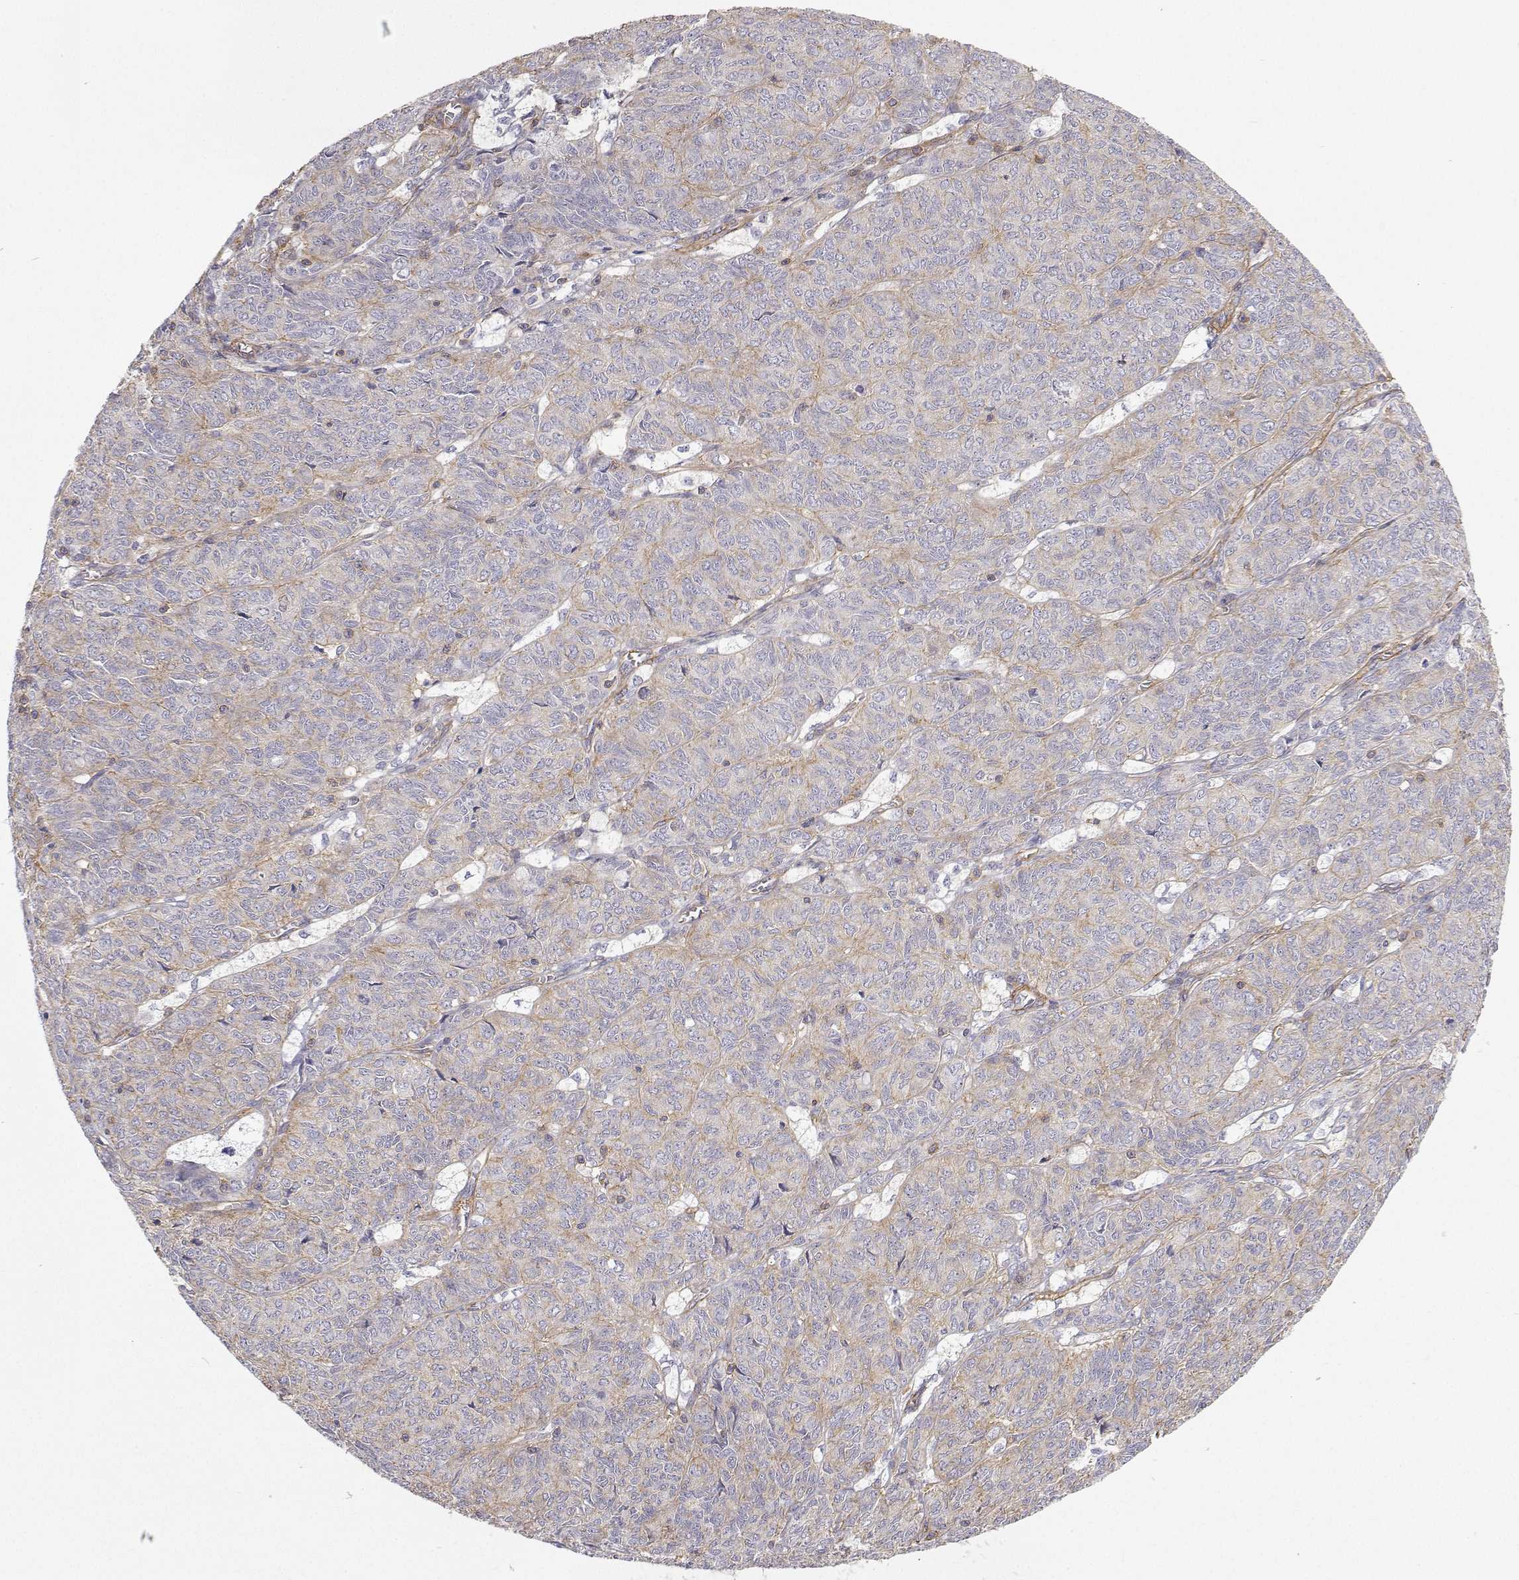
{"staining": {"intensity": "weak", "quantity": "<25%", "location": "cytoplasmic/membranous"}, "tissue": "ovarian cancer", "cell_type": "Tumor cells", "image_type": "cancer", "snomed": [{"axis": "morphology", "description": "Carcinoma, endometroid"}, {"axis": "topography", "description": "Ovary"}], "caption": "Ovarian cancer was stained to show a protein in brown. There is no significant positivity in tumor cells.", "gene": "MYH9", "patient": {"sex": "female", "age": 80}}